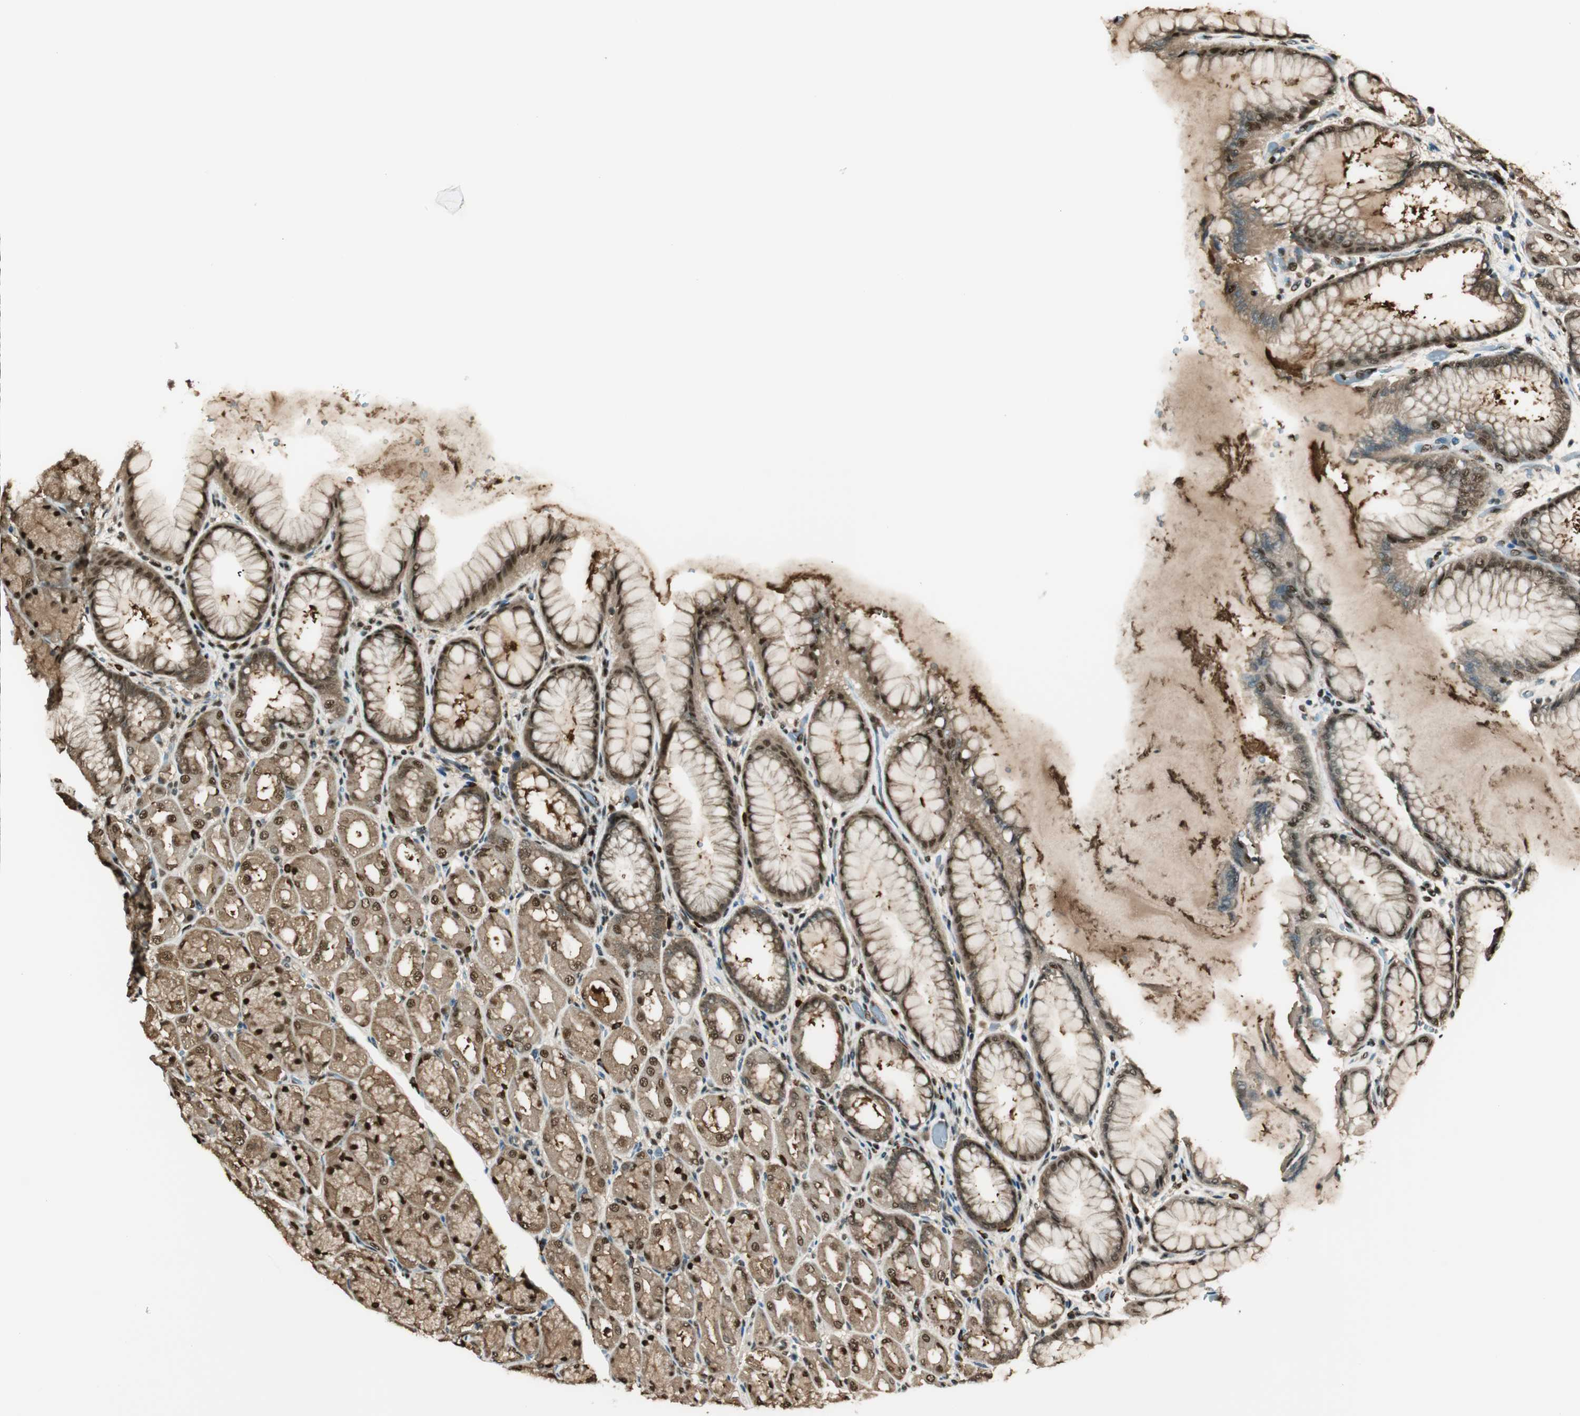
{"staining": {"intensity": "strong", "quantity": ">75%", "location": "cytoplasmic/membranous,nuclear"}, "tissue": "stomach", "cell_type": "Glandular cells", "image_type": "normal", "snomed": [{"axis": "morphology", "description": "Normal tissue, NOS"}, {"axis": "topography", "description": "Stomach, upper"}], "caption": "A brown stain shows strong cytoplasmic/membranous,nuclear staining of a protein in glandular cells of benign human stomach.", "gene": "ENSG00000268870", "patient": {"sex": "female", "age": 56}}